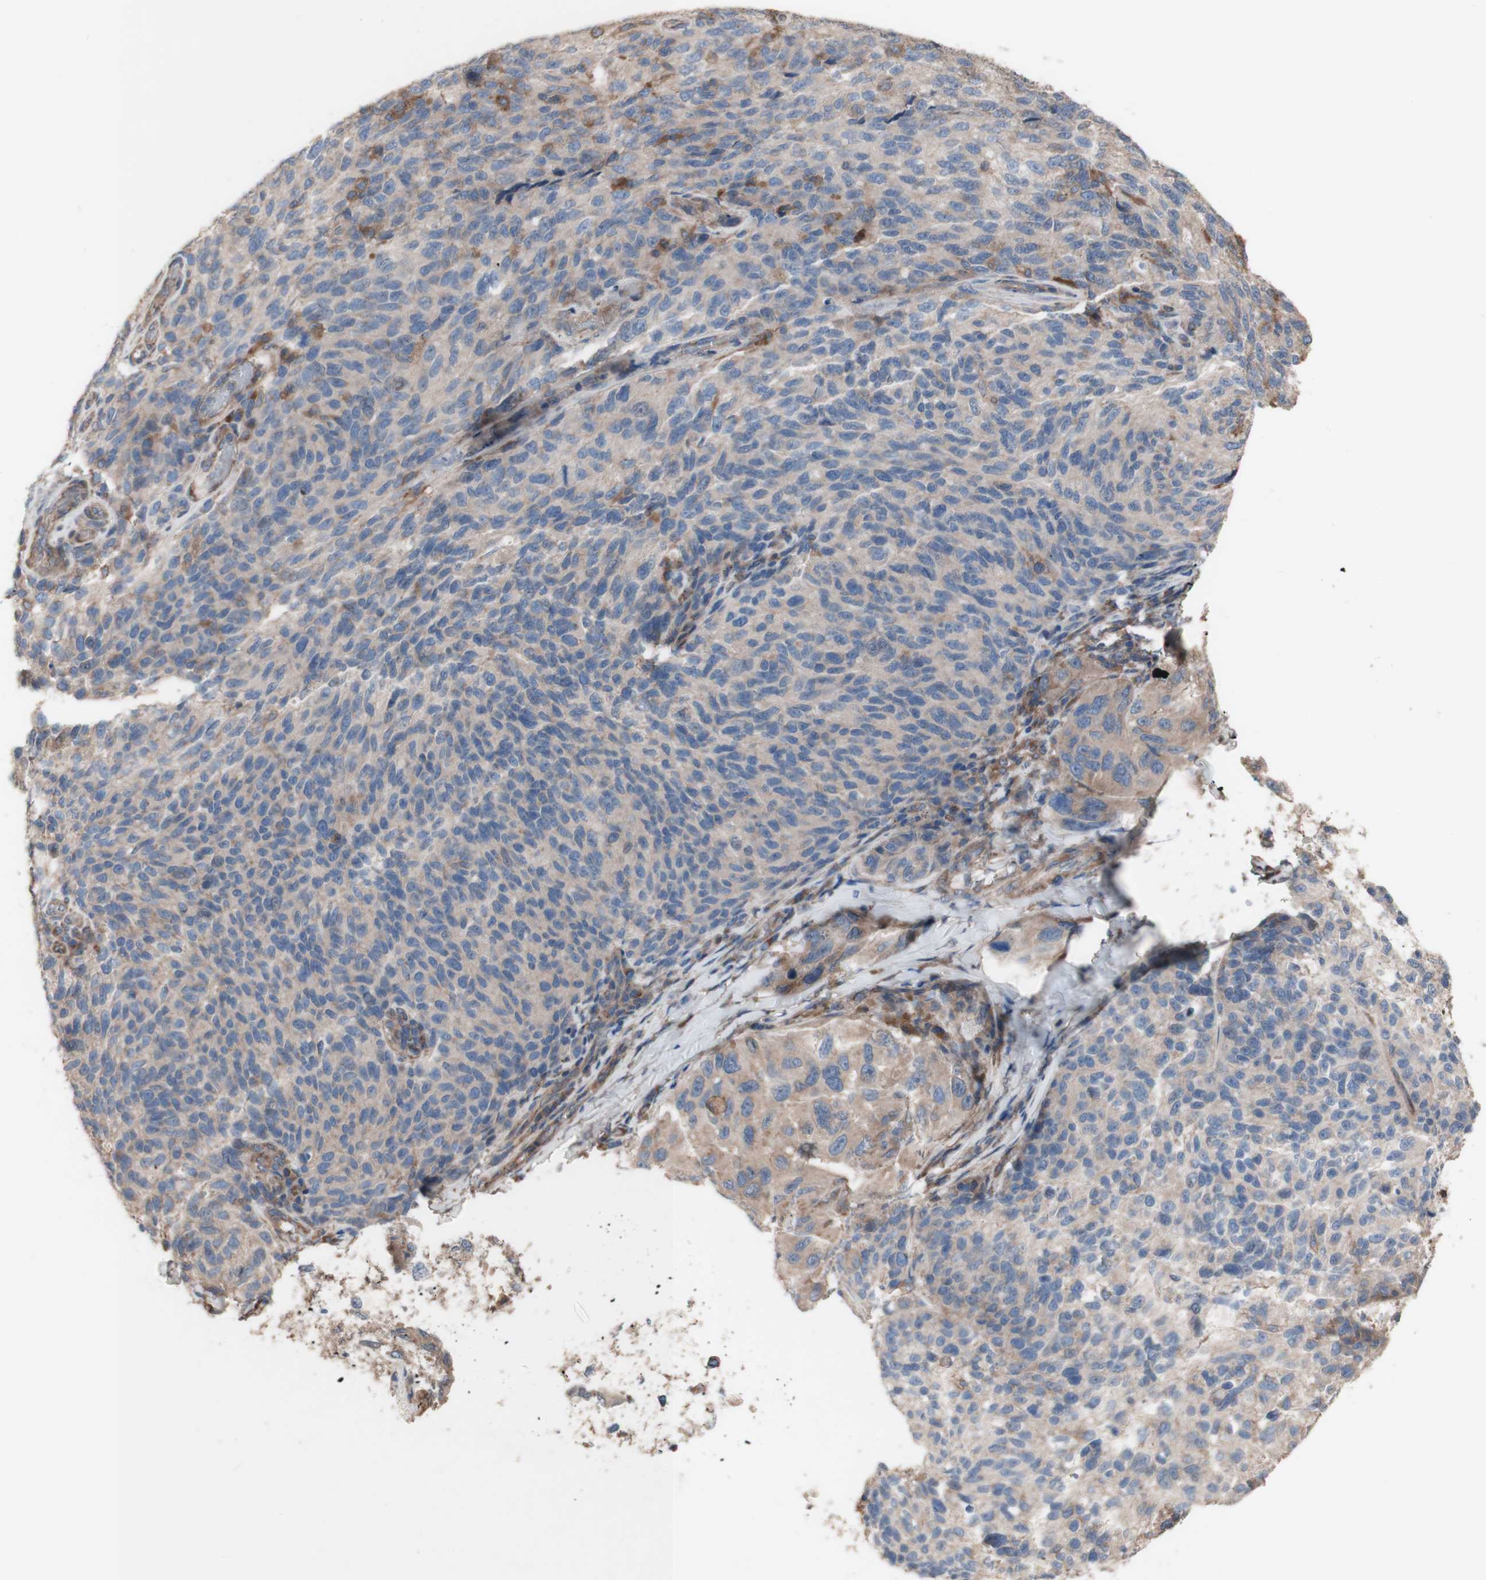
{"staining": {"intensity": "weak", "quantity": ">75%", "location": "cytoplasmic/membranous"}, "tissue": "melanoma", "cell_type": "Tumor cells", "image_type": "cancer", "snomed": [{"axis": "morphology", "description": "Malignant melanoma, NOS"}, {"axis": "topography", "description": "Skin"}], "caption": "Immunohistochemical staining of human malignant melanoma reveals low levels of weak cytoplasmic/membranous positivity in approximately >75% of tumor cells. The staining is performed using DAB brown chromogen to label protein expression. The nuclei are counter-stained blue using hematoxylin.", "gene": "COPB1", "patient": {"sex": "female", "age": 73}}